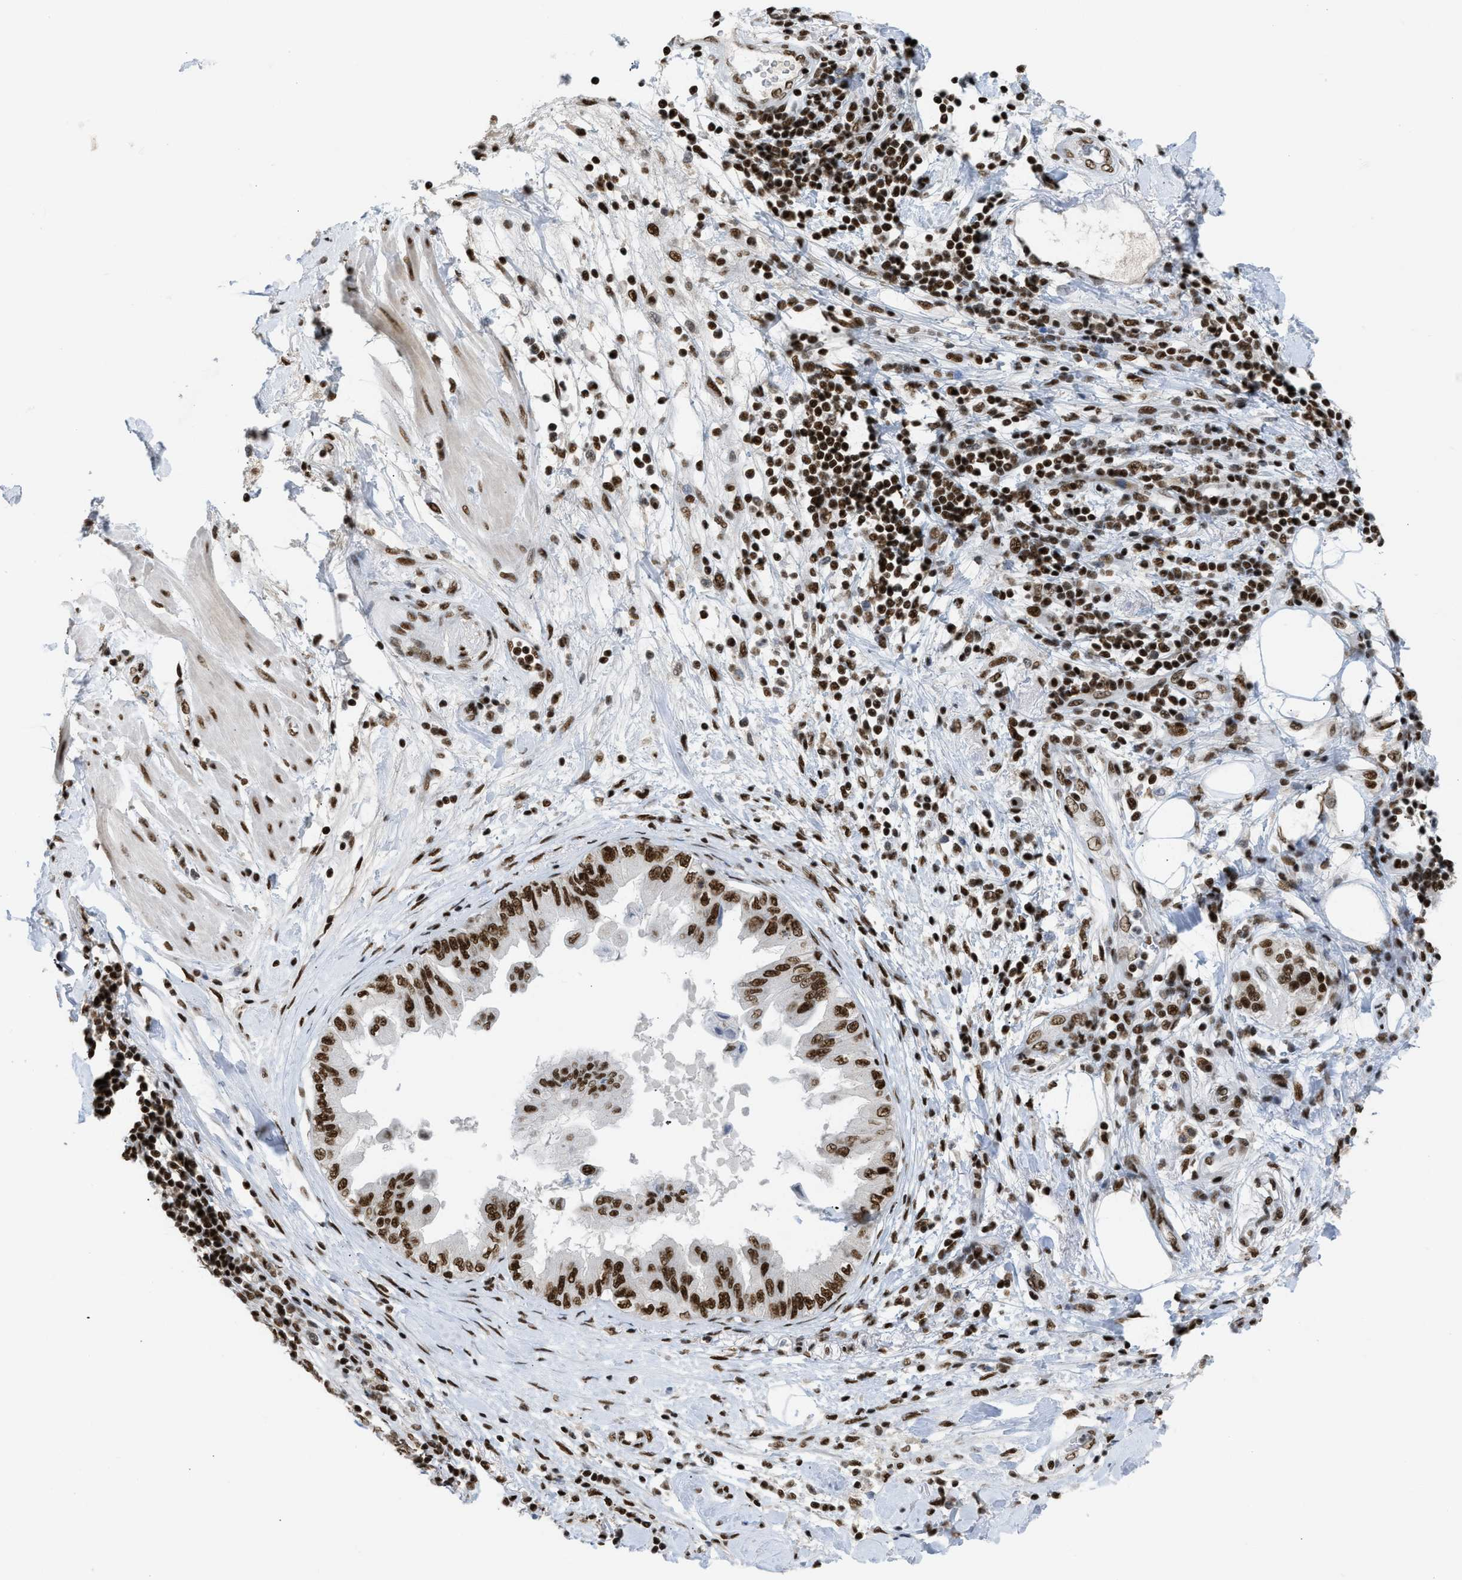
{"staining": {"intensity": "strong", "quantity": ">75%", "location": "nuclear"}, "tissue": "adipose tissue", "cell_type": "Adipocytes", "image_type": "normal", "snomed": [{"axis": "morphology", "description": "Normal tissue, NOS"}, {"axis": "morphology", "description": "Adenocarcinoma, NOS"}, {"axis": "topography", "description": "Duodenum"}, {"axis": "topography", "description": "Peripheral nerve tissue"}], "caption": "Normal adipose tissue demonstrates strong nuclear positivity in approximately >75% of adipocytes, visualized by immunohistochemistry.", "gene": "SCAF4", "patient": {"sex": "female", "age": 60}}